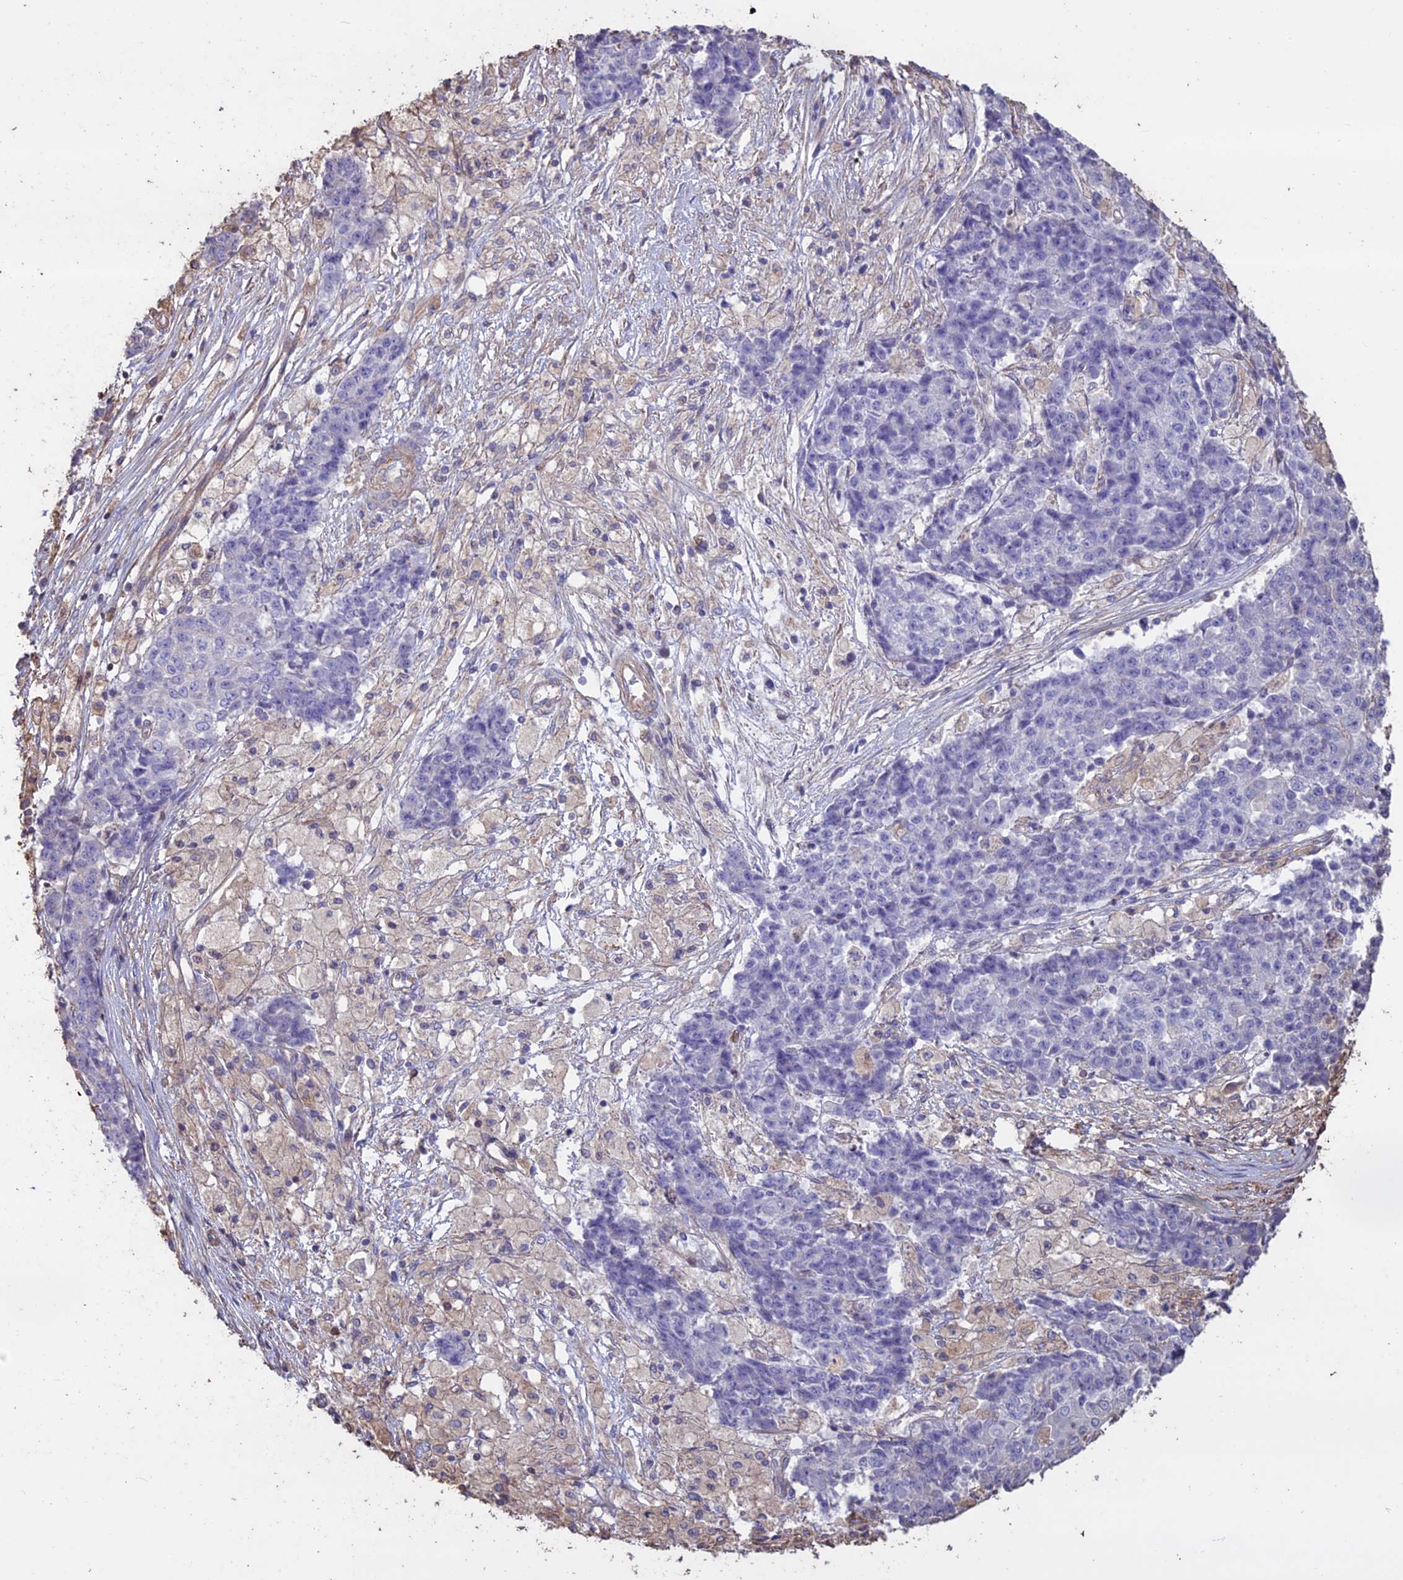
{"staining": {"intensity": "negative", "quantity": "none", "location": "none"}, "tissue": "ovarian cancer", "cell_type": "Tumor cells", "image_type": "cancer", "snomed": [{"axis": "morphology", "description": "Carcinoma, endometroid"}, {"axis": "topography", "description": "Ovary"}], "caption": "Tumor cells show no significant expression in ovarian cancer (endometroid carcinoma).", "gene": "CCDC148", "patient": {"sex": "female", "age": 42}}